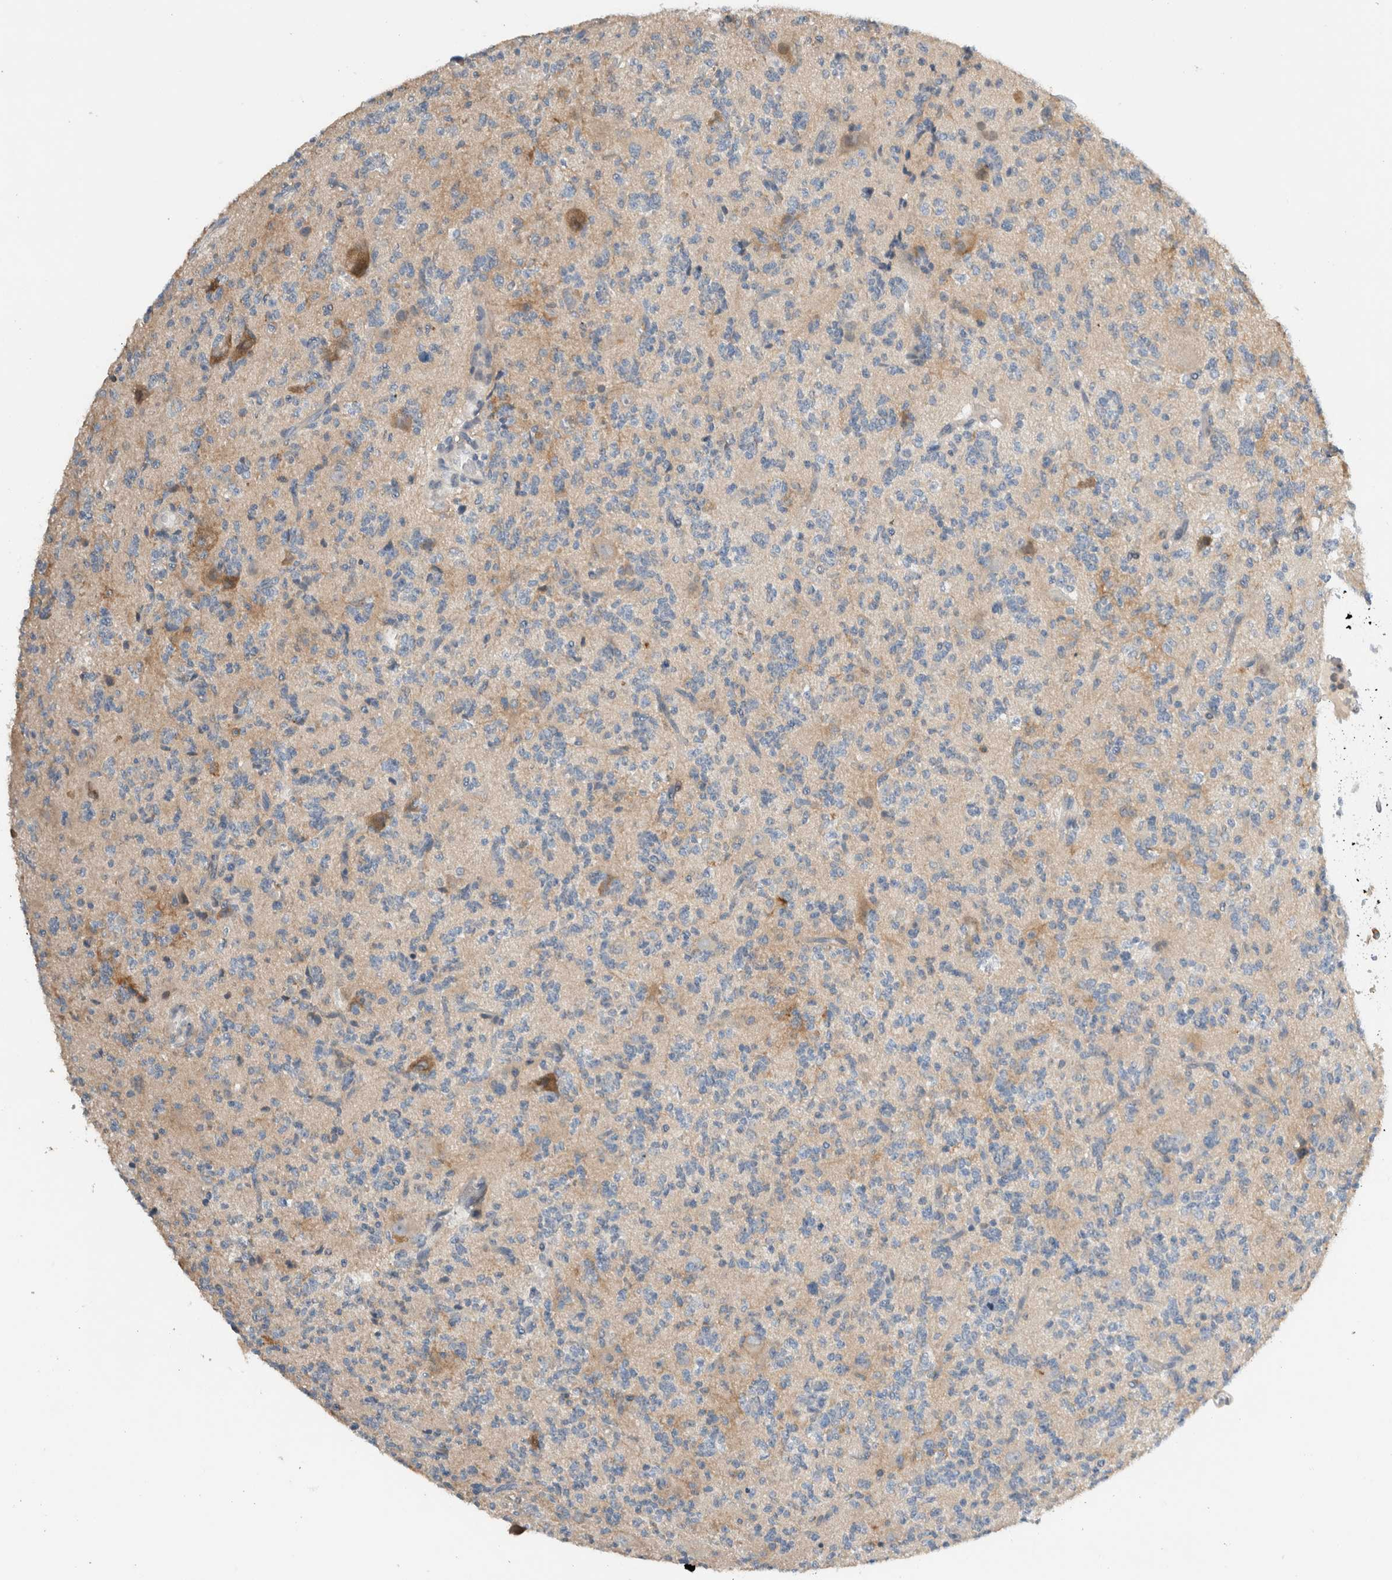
{"staining": {"intensity": "negative", "quantity": "none", "location": "none"}, "tissue": "glioma", "cell_type": "Tumor cells", "image_type": "cancer", "snomed": [{"axis": "morphology", "description": "Glioma, malignant, High grade"}, {"axis": "topography", "description": "Brain"}], "caption": "This is an immunohistochemistry (IHC) histopathology image of human malignant glioma (high-grade). There is no positivity in tumor cells.", "gene": "ERCC6L2", "patient": {"sex": "female", "age": 62}}